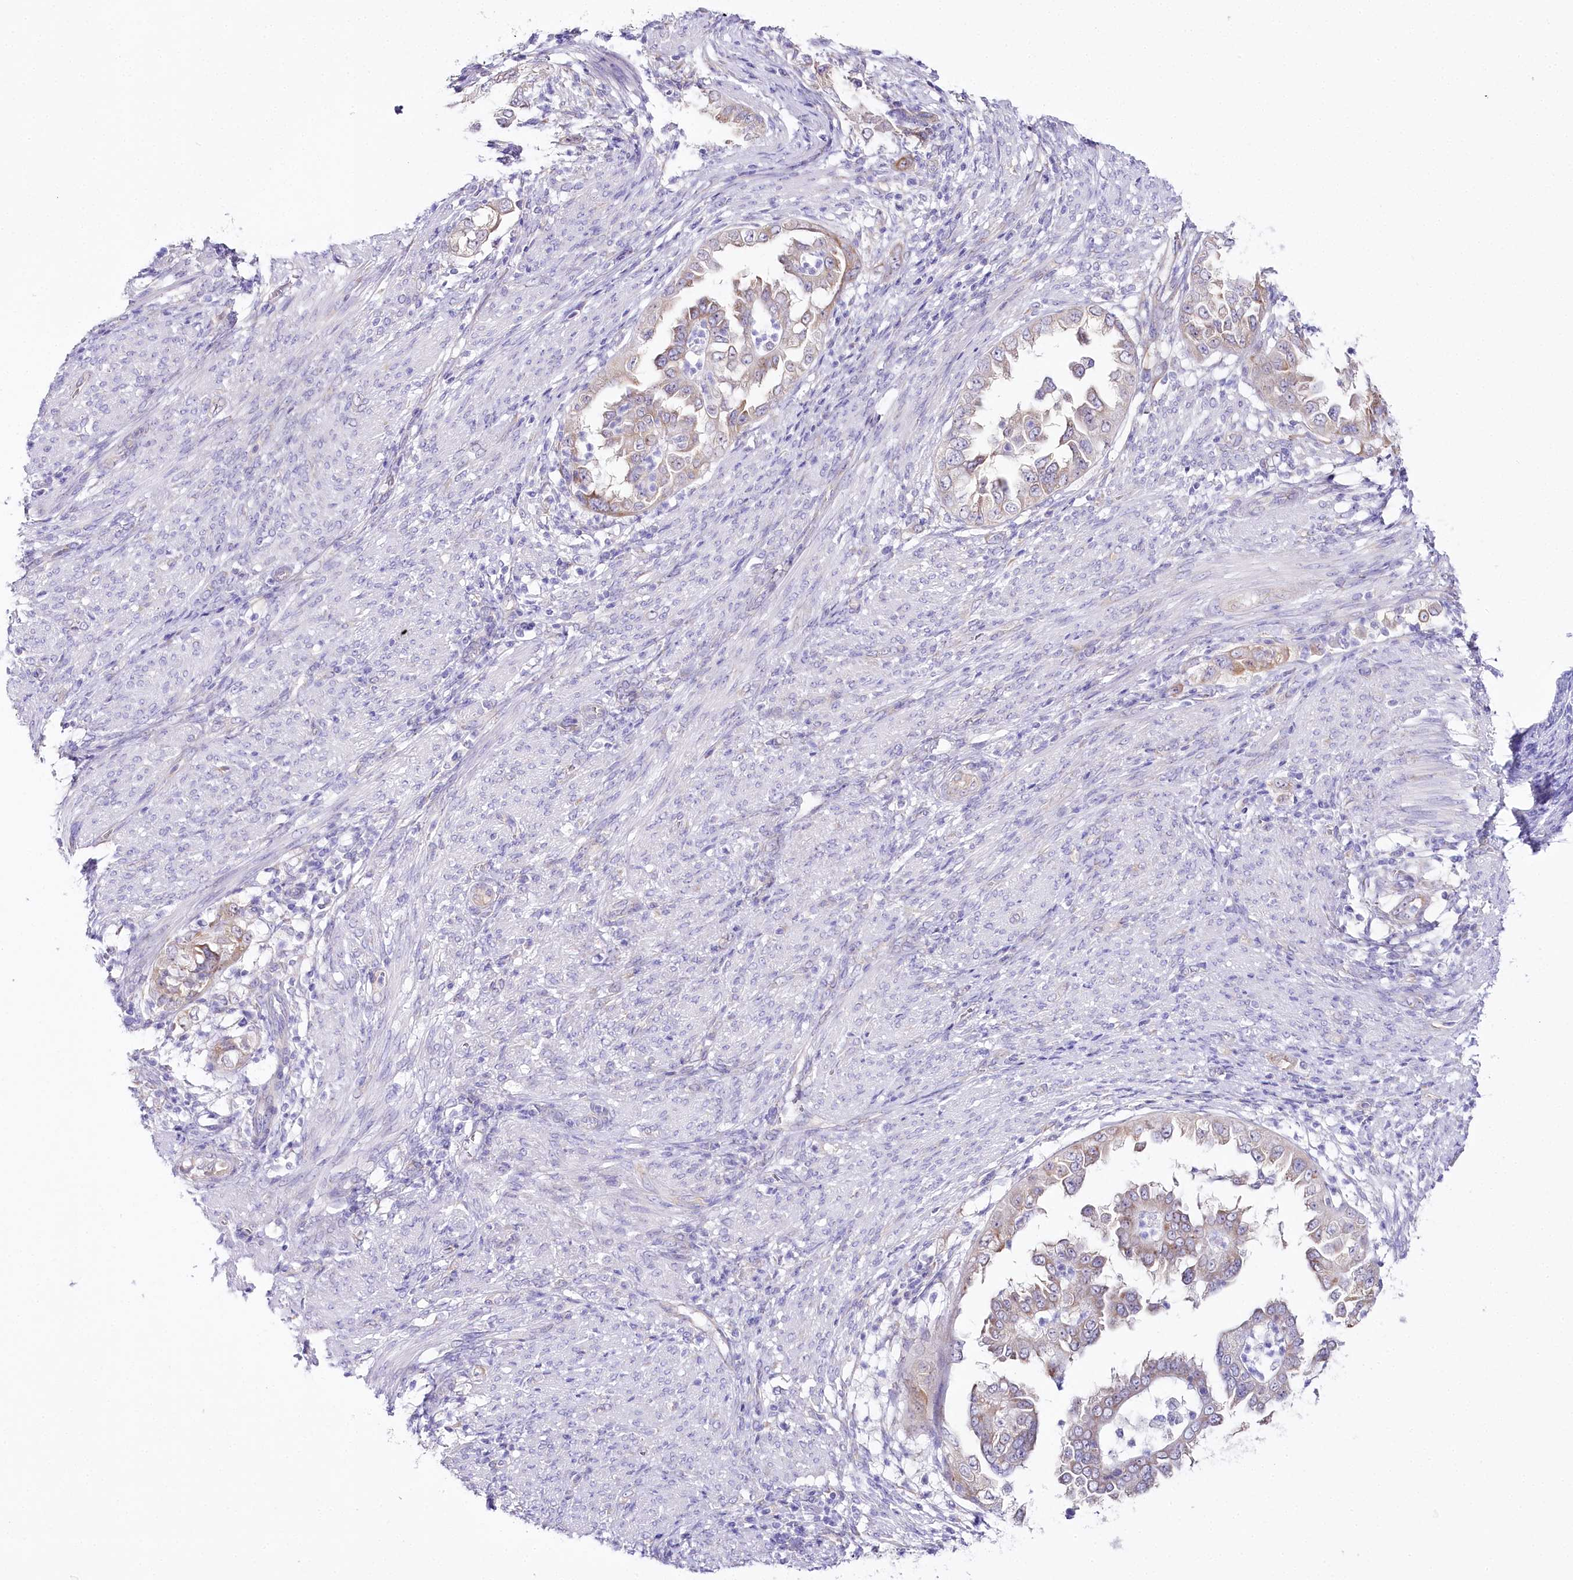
{"staining": {"intensity": "weak", "quantity": "25%-75%", "location": "cytoplasmic/membranous"}, "tissue": "endometrial cancer", "cell_type": "Tumor cells", "image_type": "cancer", "snomed": [{"axis": "morphology", "description": "Adenocarcinoma, NOS"}, {"axis": "topography", "description": "Endometrium"}], "caption": "Endometrial adenocarcinoma stained with a brown dye displays weak cytoplasmic/membranous positive staining in approximately 25%-75% of tumor cells.", "gene": "CSN3", "patient": {"sex": "female", "age": 85}}